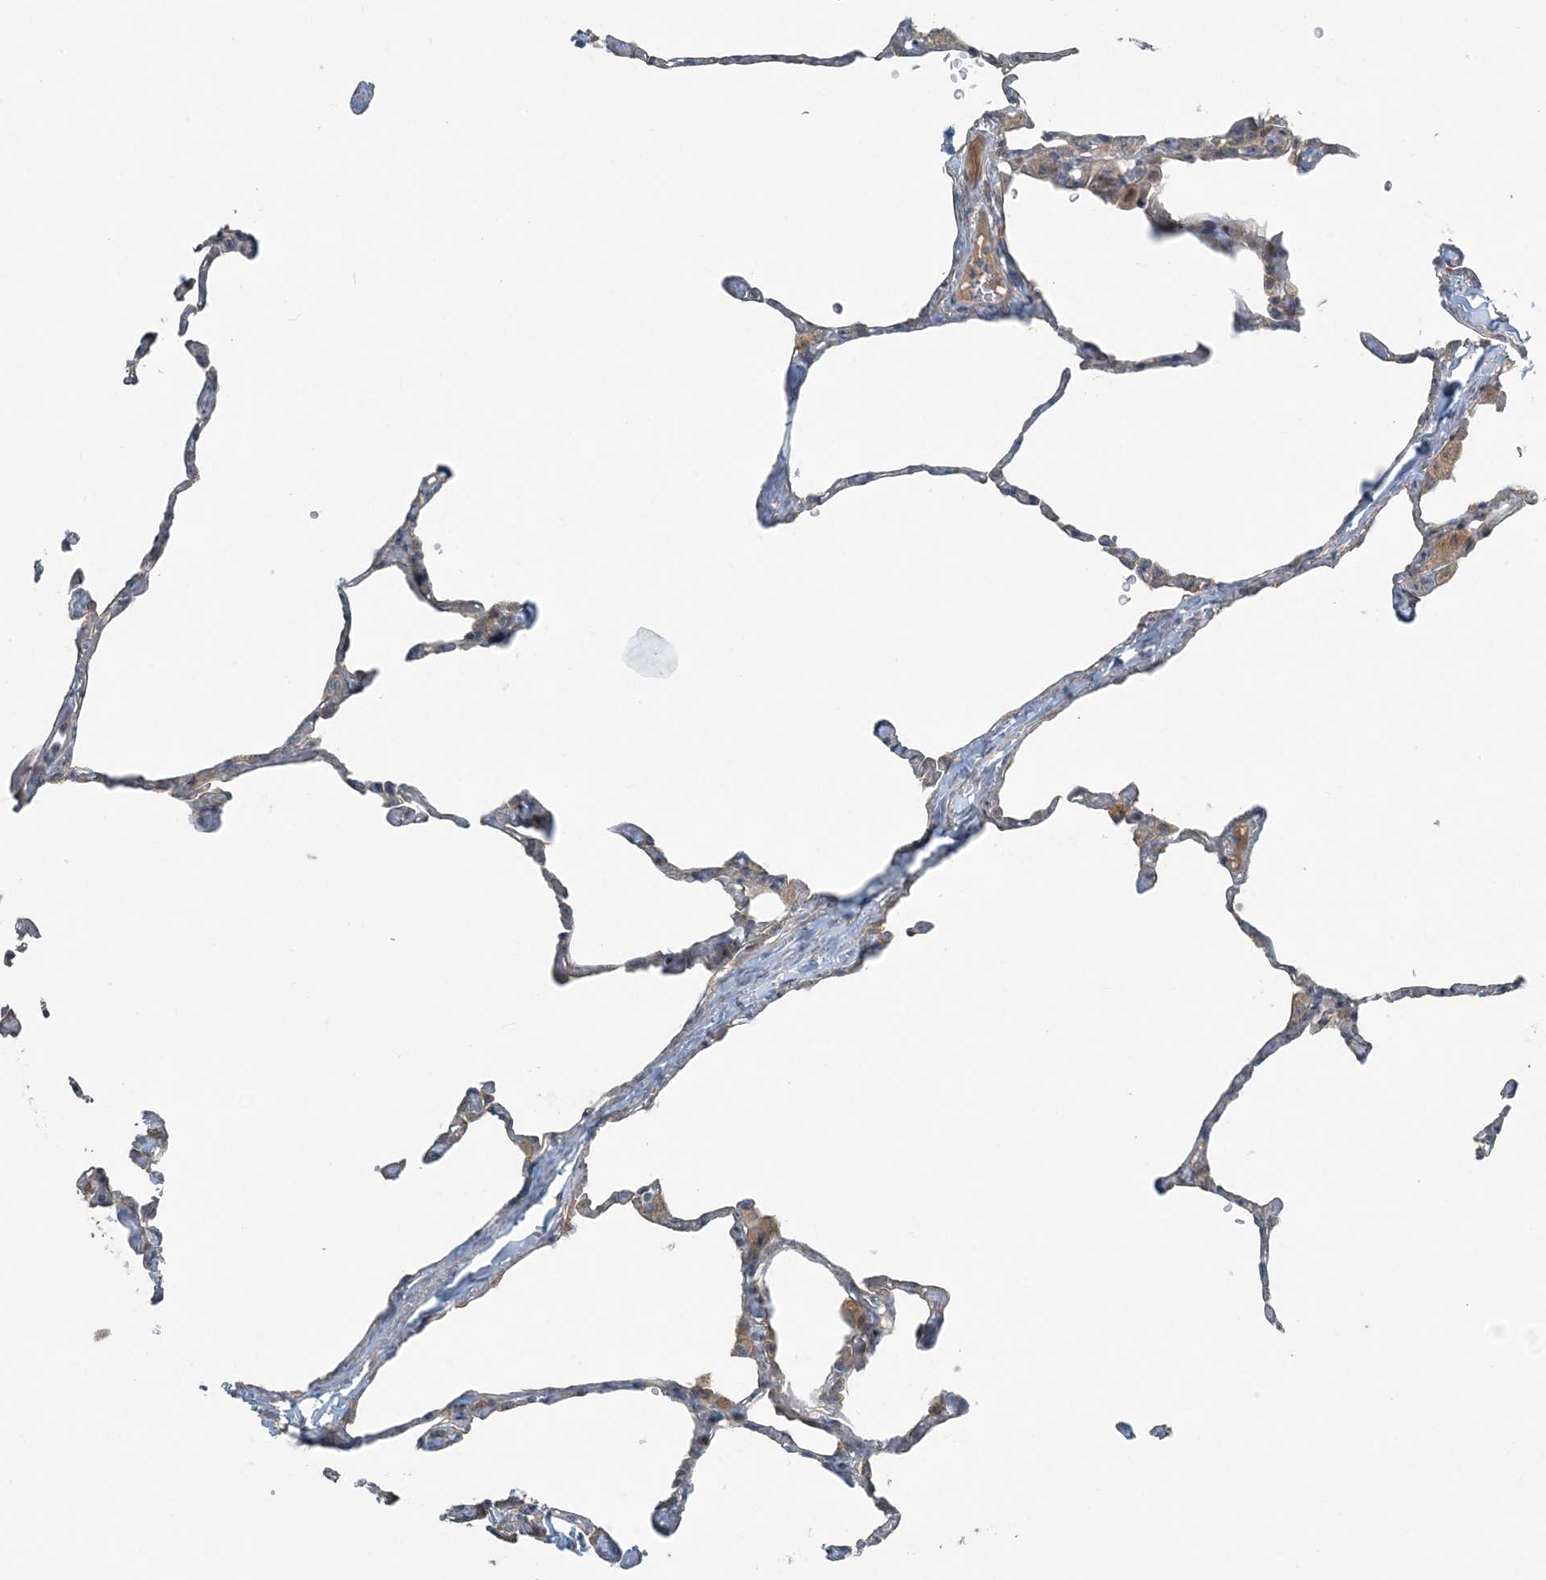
{"staining": {"intensity": "negative", "quantity": "none", "location": "none"}, "tissue": "lung", "cell_type": "Alveolar cells", "image_type": "normal", "snomed": [{"axis": "morphology", "description": "Normal tissue, NOS"}, {"axis": "topography", "description": "Lung"}], "caption": "IHC image of unremarkable lung: human lung stained with DAB (3,3'-diaminobenzidine) reveals no significant protein staining in alveolar cells.", "gene": "SLC4A10", "patient": {"sex": "male", "age": 65}}